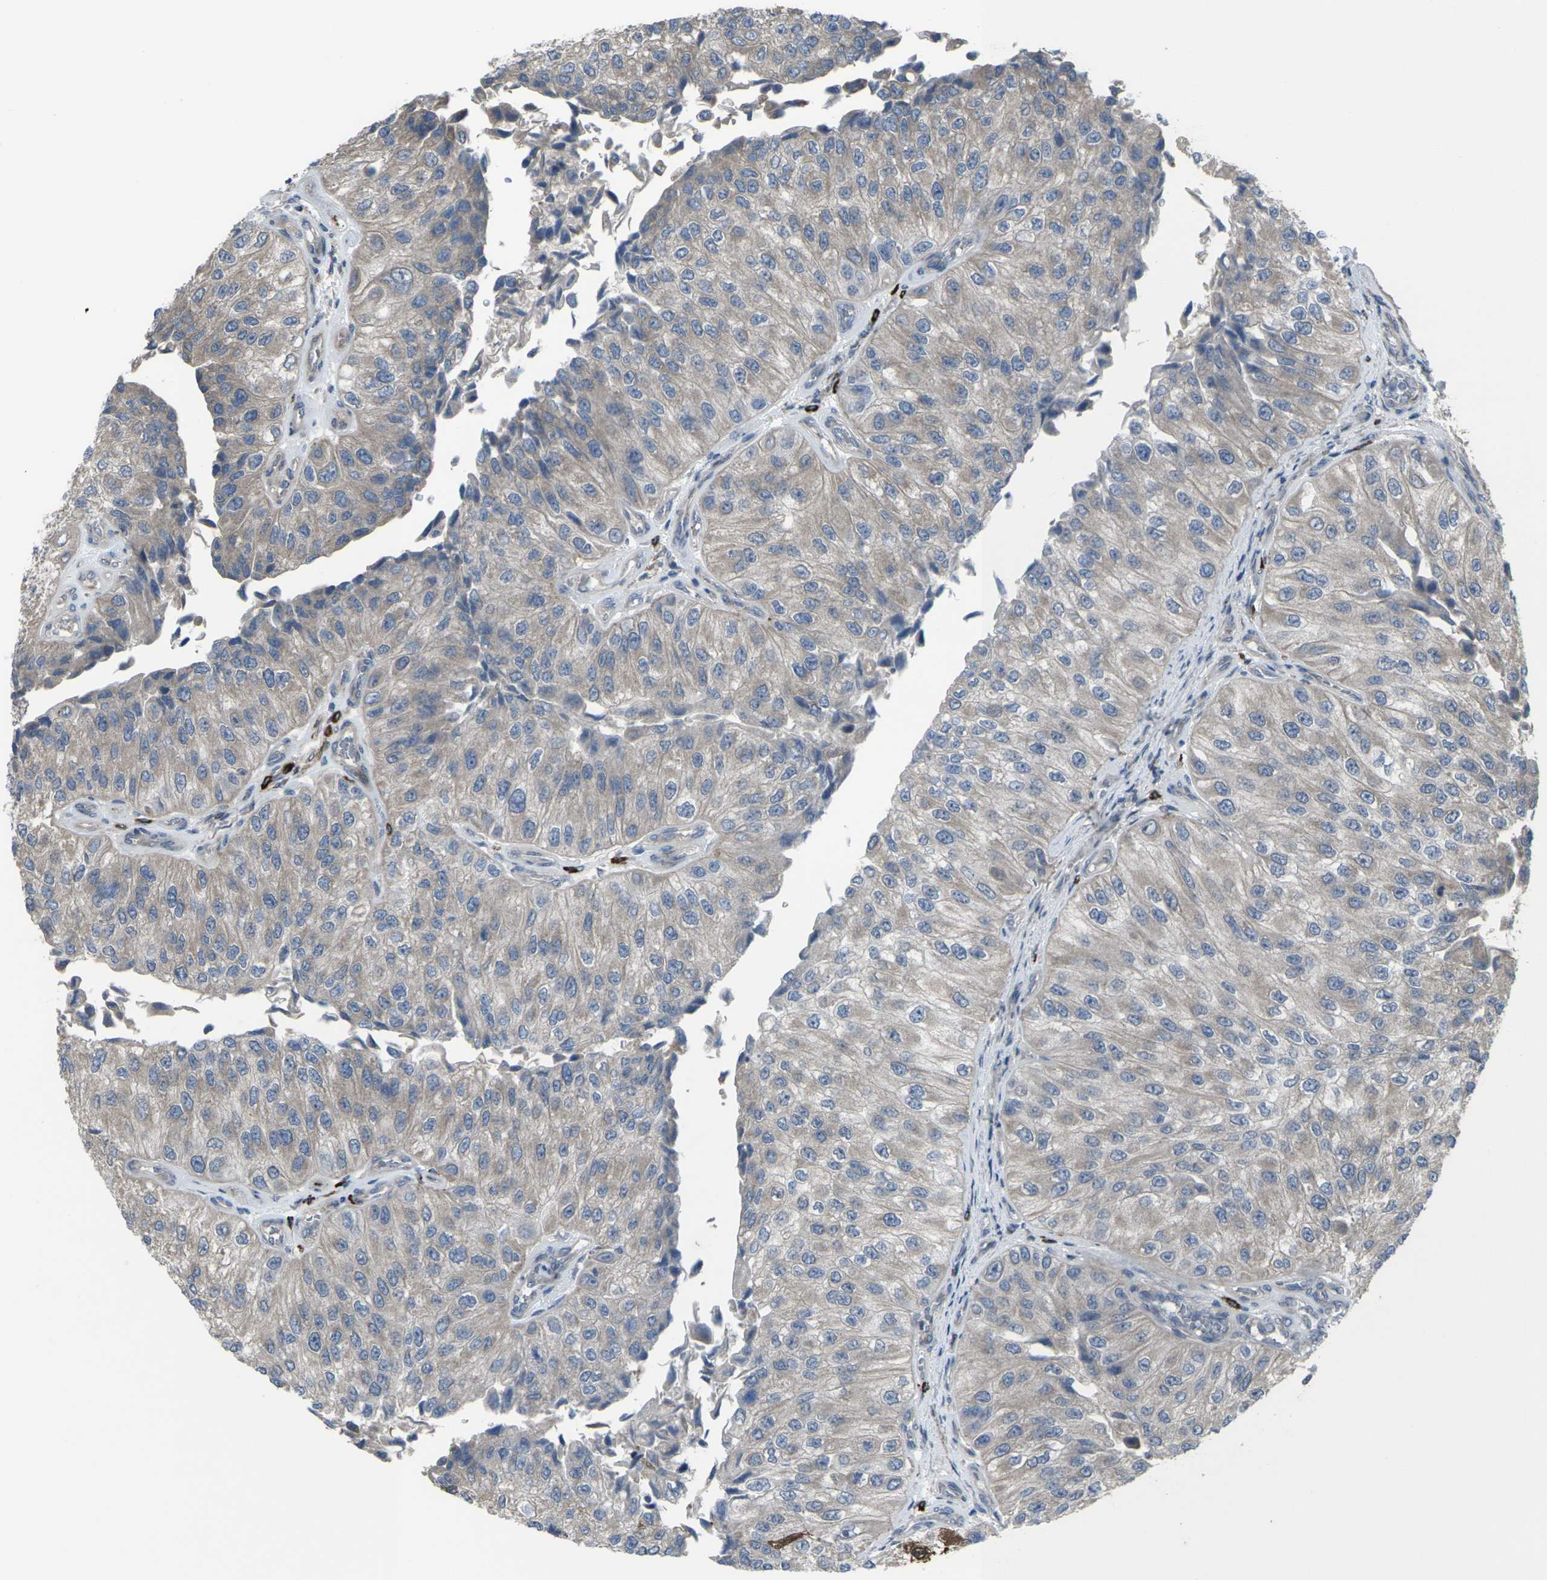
{"staining": {"intensity": "weak", "quantity": ">75%", "location": "cytoplasmic/membranous"}, "tissue": "urothelial cancer", "cell_type": "Tumor cells", "image_type": "cancer", "snomed": [{"axis": "morphology", "description": "Urothelial carcinoma, High grade"}, {"axis": "topography", "description": "Kidney"}, {"axis": "topography", "description": "Urinary bladder"}], "caption": "A high-resolution histopathology image shows immunohistochemistry staining of high-grade urothelial carcinoma, which exhibits weak cytoplasmic/membranous staining in approximately >75% of tumor cells.", "gene": "CCR10", "patient": {"sex": "male", "age": 77}}